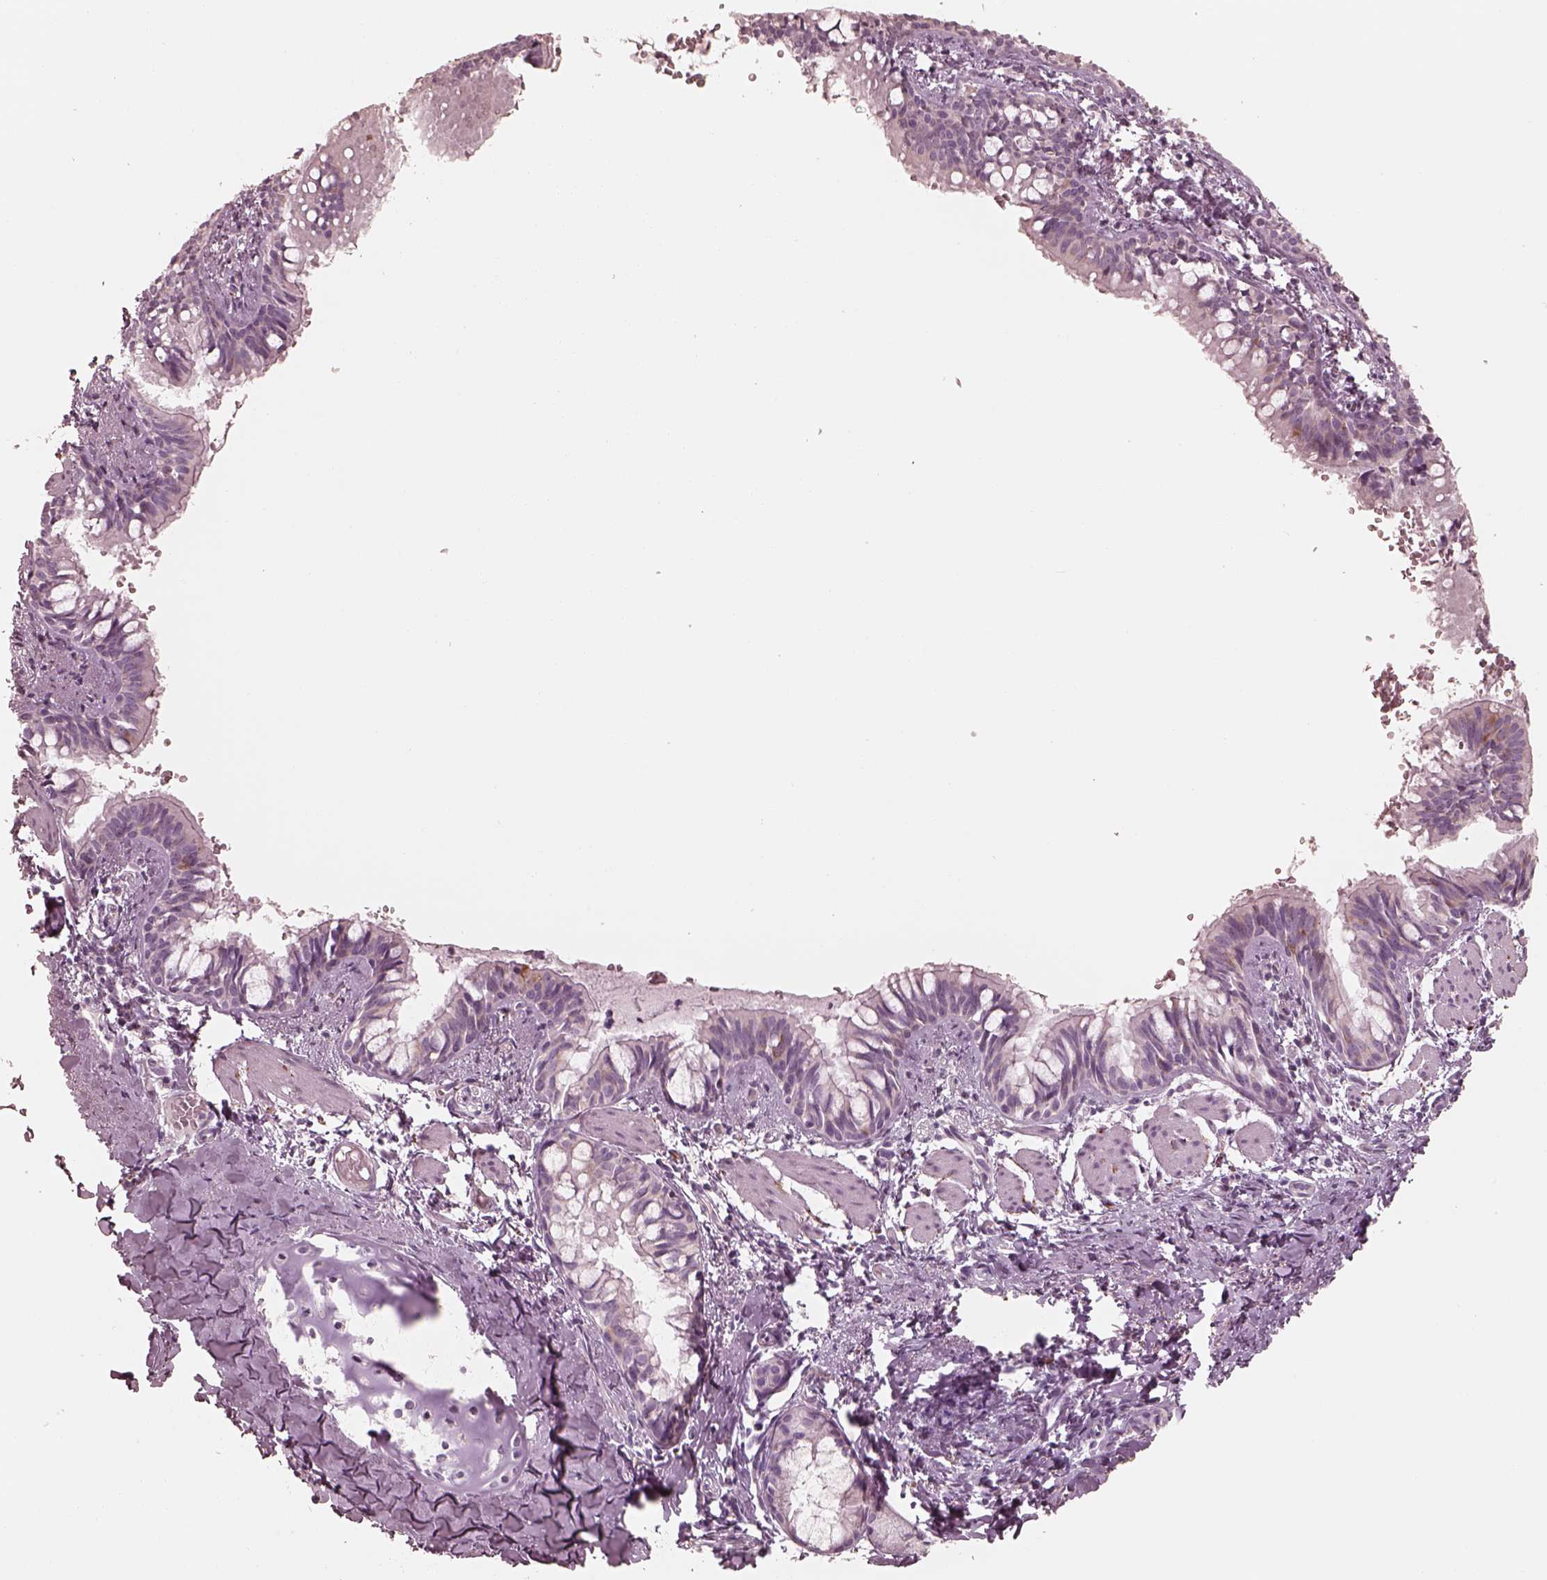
{"staining": {"intensity": "weak", "quantity": "25%-75%", "location": "cytoplasmic/membranous"}, "tissue": "bronchus", "cell_type": "Respiratory epithelial cells", "image_type": "normal", "snomed": [{"axis": "morphology", "description": "Normal tissue, NOS"}, {"axis": "topography", "description": "Bronchus"}], "caption": "Protein staining by immunohistochemistry (IHC) exhibits weak cytoplasmic/membranous staining in approximately 25%-75% of respiratory epithelial cells in normal bronchus. (Stains: DAB in brown, nuclei in blue, Microscopy: brightfield microscopy at high magnification).", "gene": "RAB3C", "patient": {"sex": "male", "age": 1}}